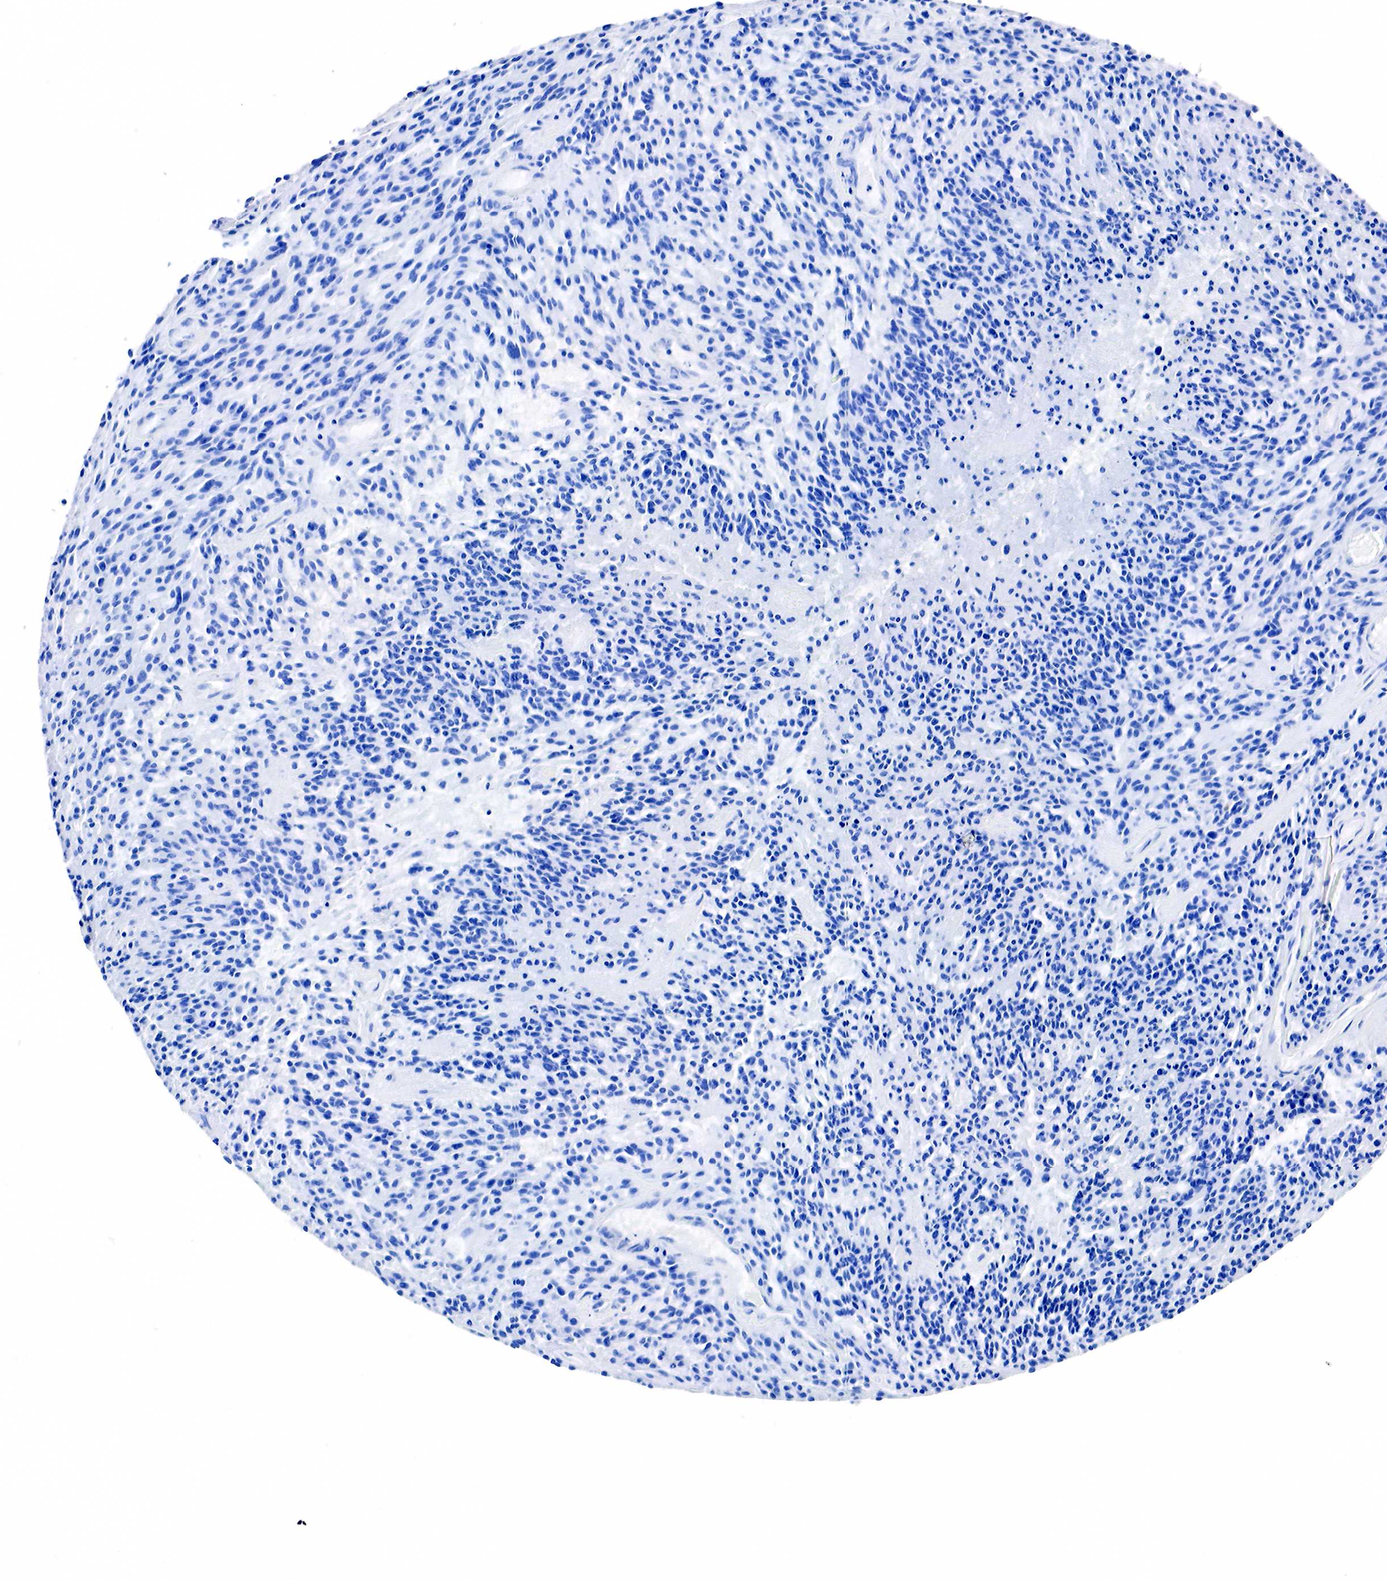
{"staining": {"intensity": "negative", "quantity": "none", "location": "none"}, "tissue": "glioma", "cell_type": "Tumor cells", "image_type": "cancer", "snomed": [{"axis": "morphology", "description": "Glioma, malignant, High grade"}, {"axis": "topography", "description": "Brain"}], "caption": "High magnification brightfield microscopy of glioma stained with DAB (brown) and counterstained with hematoxylin (blue): tumor cells show no significant staining.", "gene": "ACP3", "patient": {"sex": "female", "age": 13}}